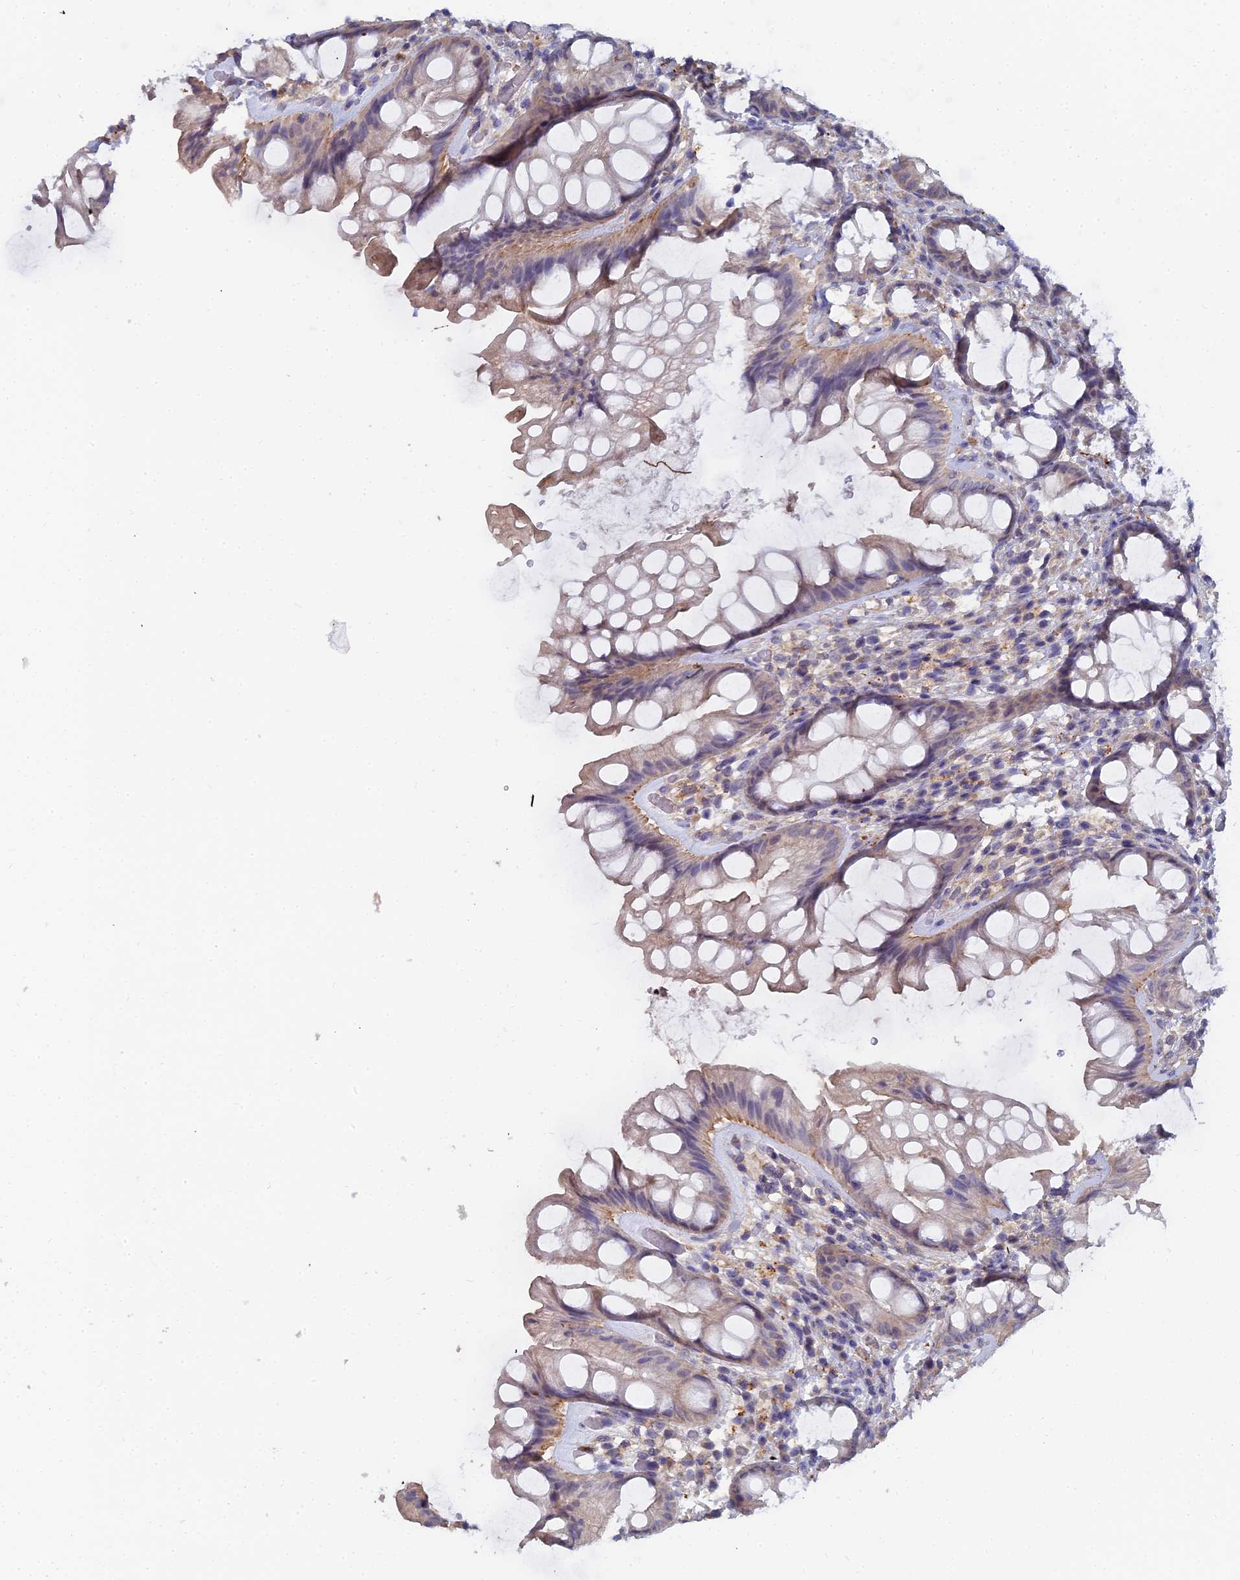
{"staining": {"intensity": "moderate", "quantity": "<25%", "location": "cytoplasmic/membranous"}, "tissue": "rectum", "cell_type": "Glandular cells", "image_type": "normal", "snomed": [{"axis": "morphology", "description": "Normal tissue, NOS"}, {"axis": "topography", "description": "Rectum"}], "caption": "Immunohistochemistry (IHC) (DAB) staining of normal human rectum displays moderate cytoplasmic/membranous protein staining in approximately <25% of glandular cells.", "gene": "RDX", "patient": {"sex": "male", "age": 74}}